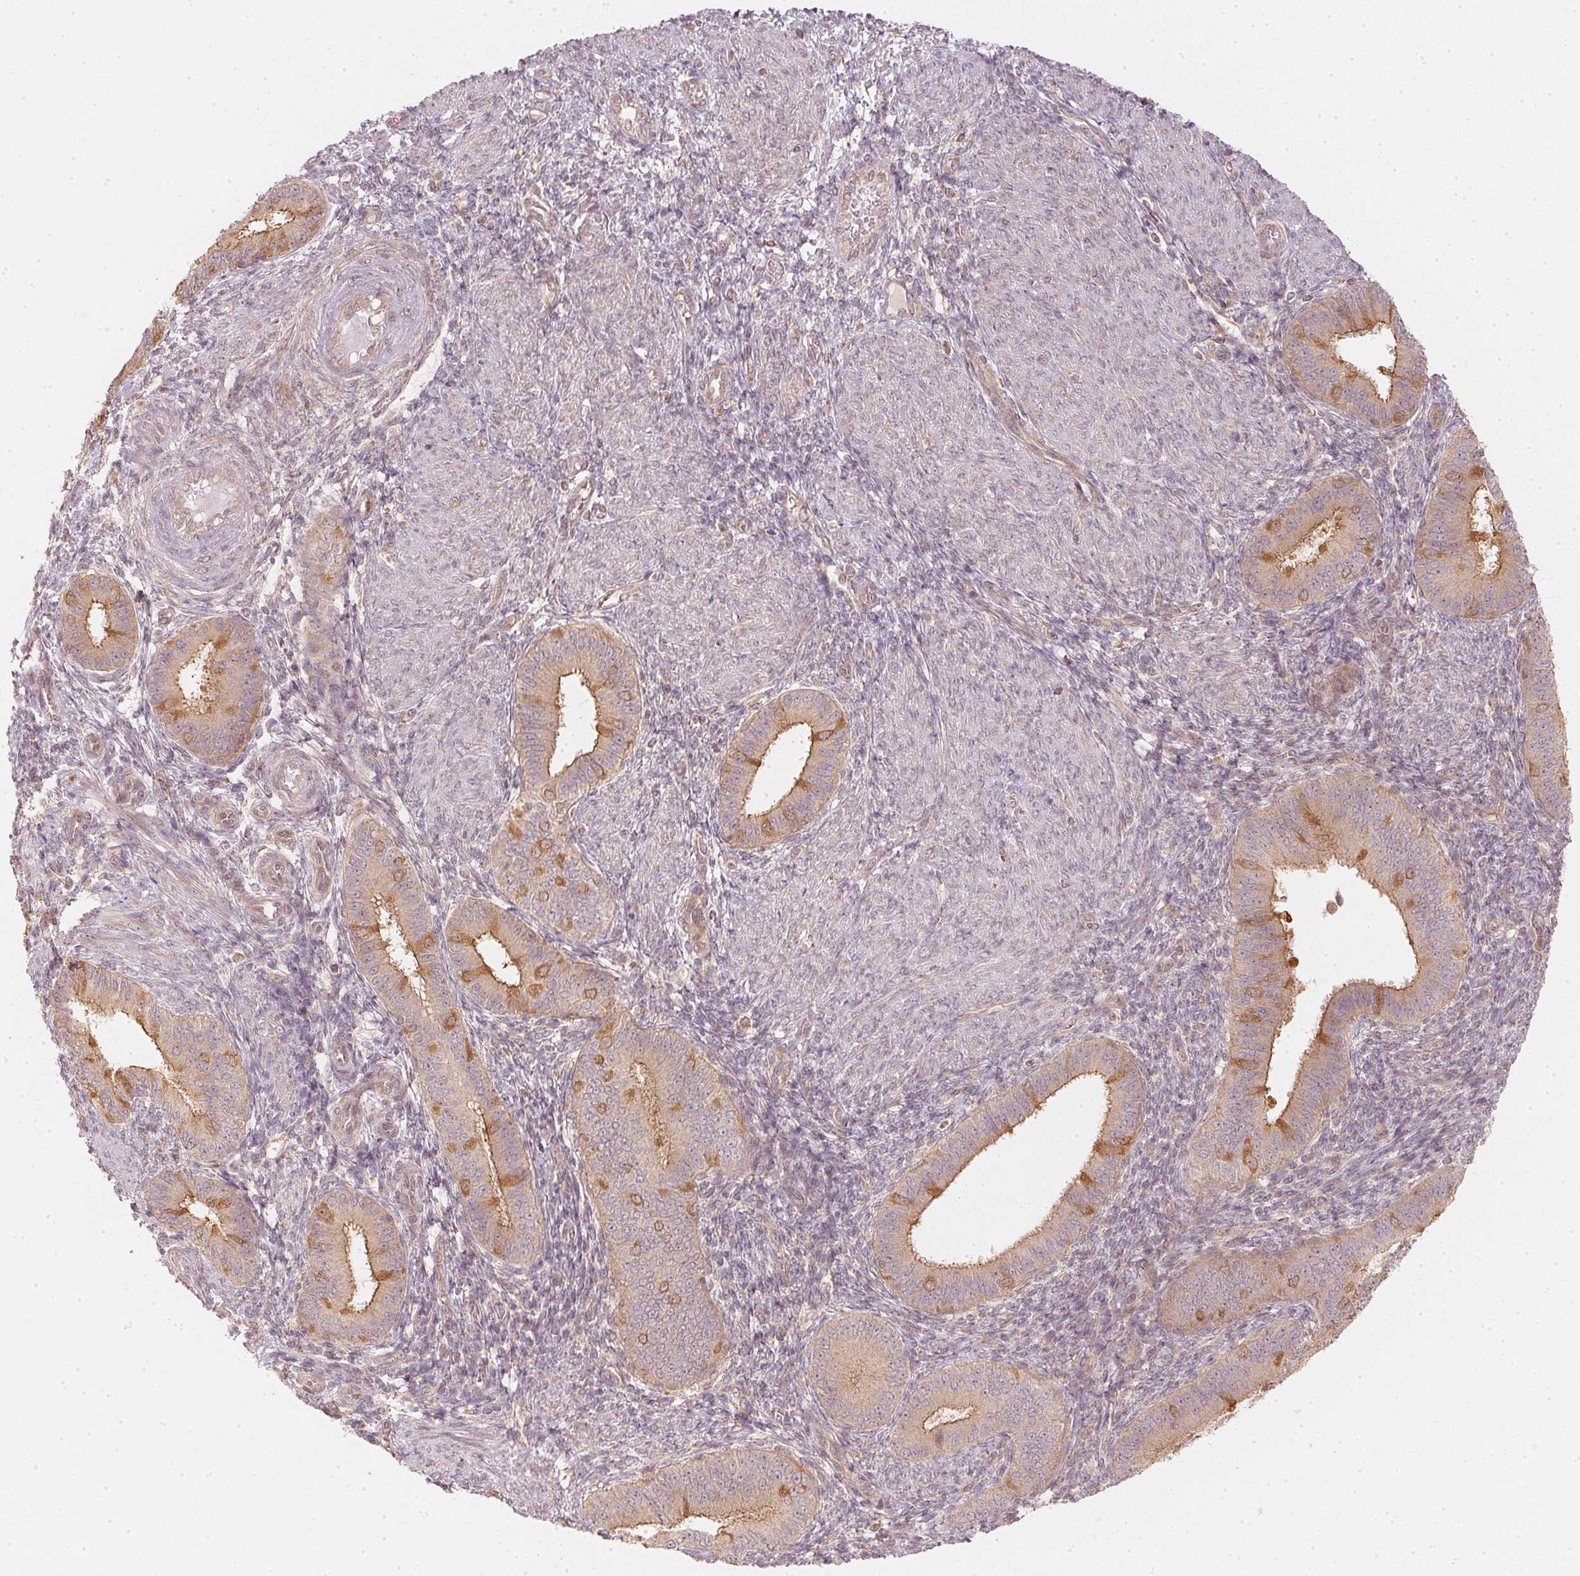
{"staining": {"intensity": "negative", "quantity": "none", "location": "none"}, "tissue": "endometrium", "cell_type": "Cells in endometrial stroma", "image_type": "normal", "snomed": [{"axis": "morphology", "description": "Normal tissue, NOS"}, {"axis": "topography", "description": "Endometrium"}], "caption": "Immunohistochemical staining of benign human endometrium reveals no significant staining in cells in endometrial stroma.", "gene": "WDR54", "patient": {"sex": "female", "age": 39}}